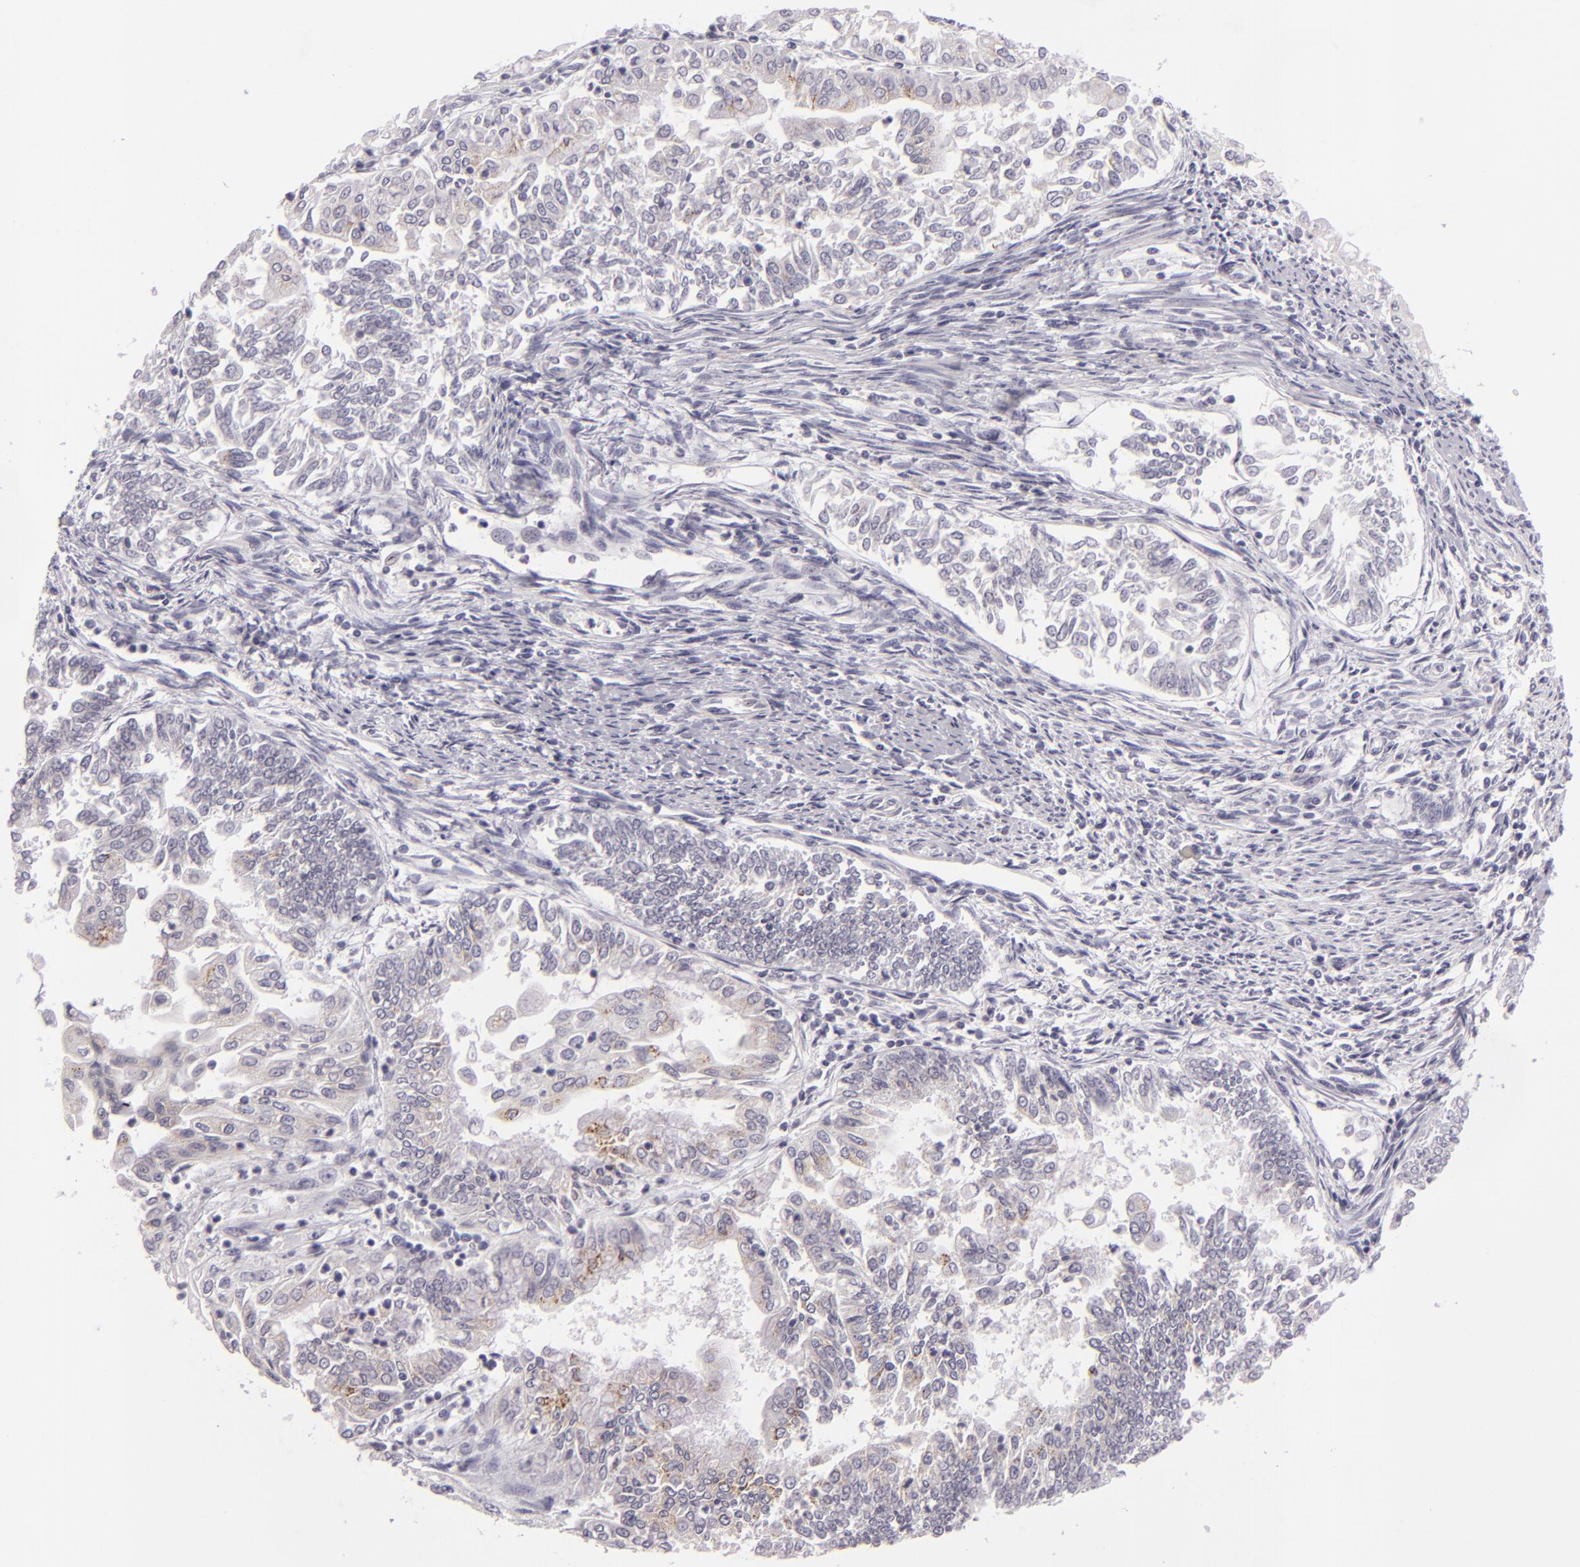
{"staining": {"intensity": "moderate", "quantity": "<25%", "location": "cytoplasmic/membranous"}, "tissue": "endometrial cancer", "cell_type": "Tumor cells", "image_type": "cancer", "snomed": [{"axis": "morphology", "description": "Adenocarcinoma, NOS"}, {"axis": "topography", "description": "Endometrium"}], "caption": "Endometrial adenocarcinoma stained for a protein (brown) displays moderate cytoplasmic/membranous positive expression in about <25% of tumor cells.", "gene": "EGFL6", "patient": {"sex": "female", "age": 75}}